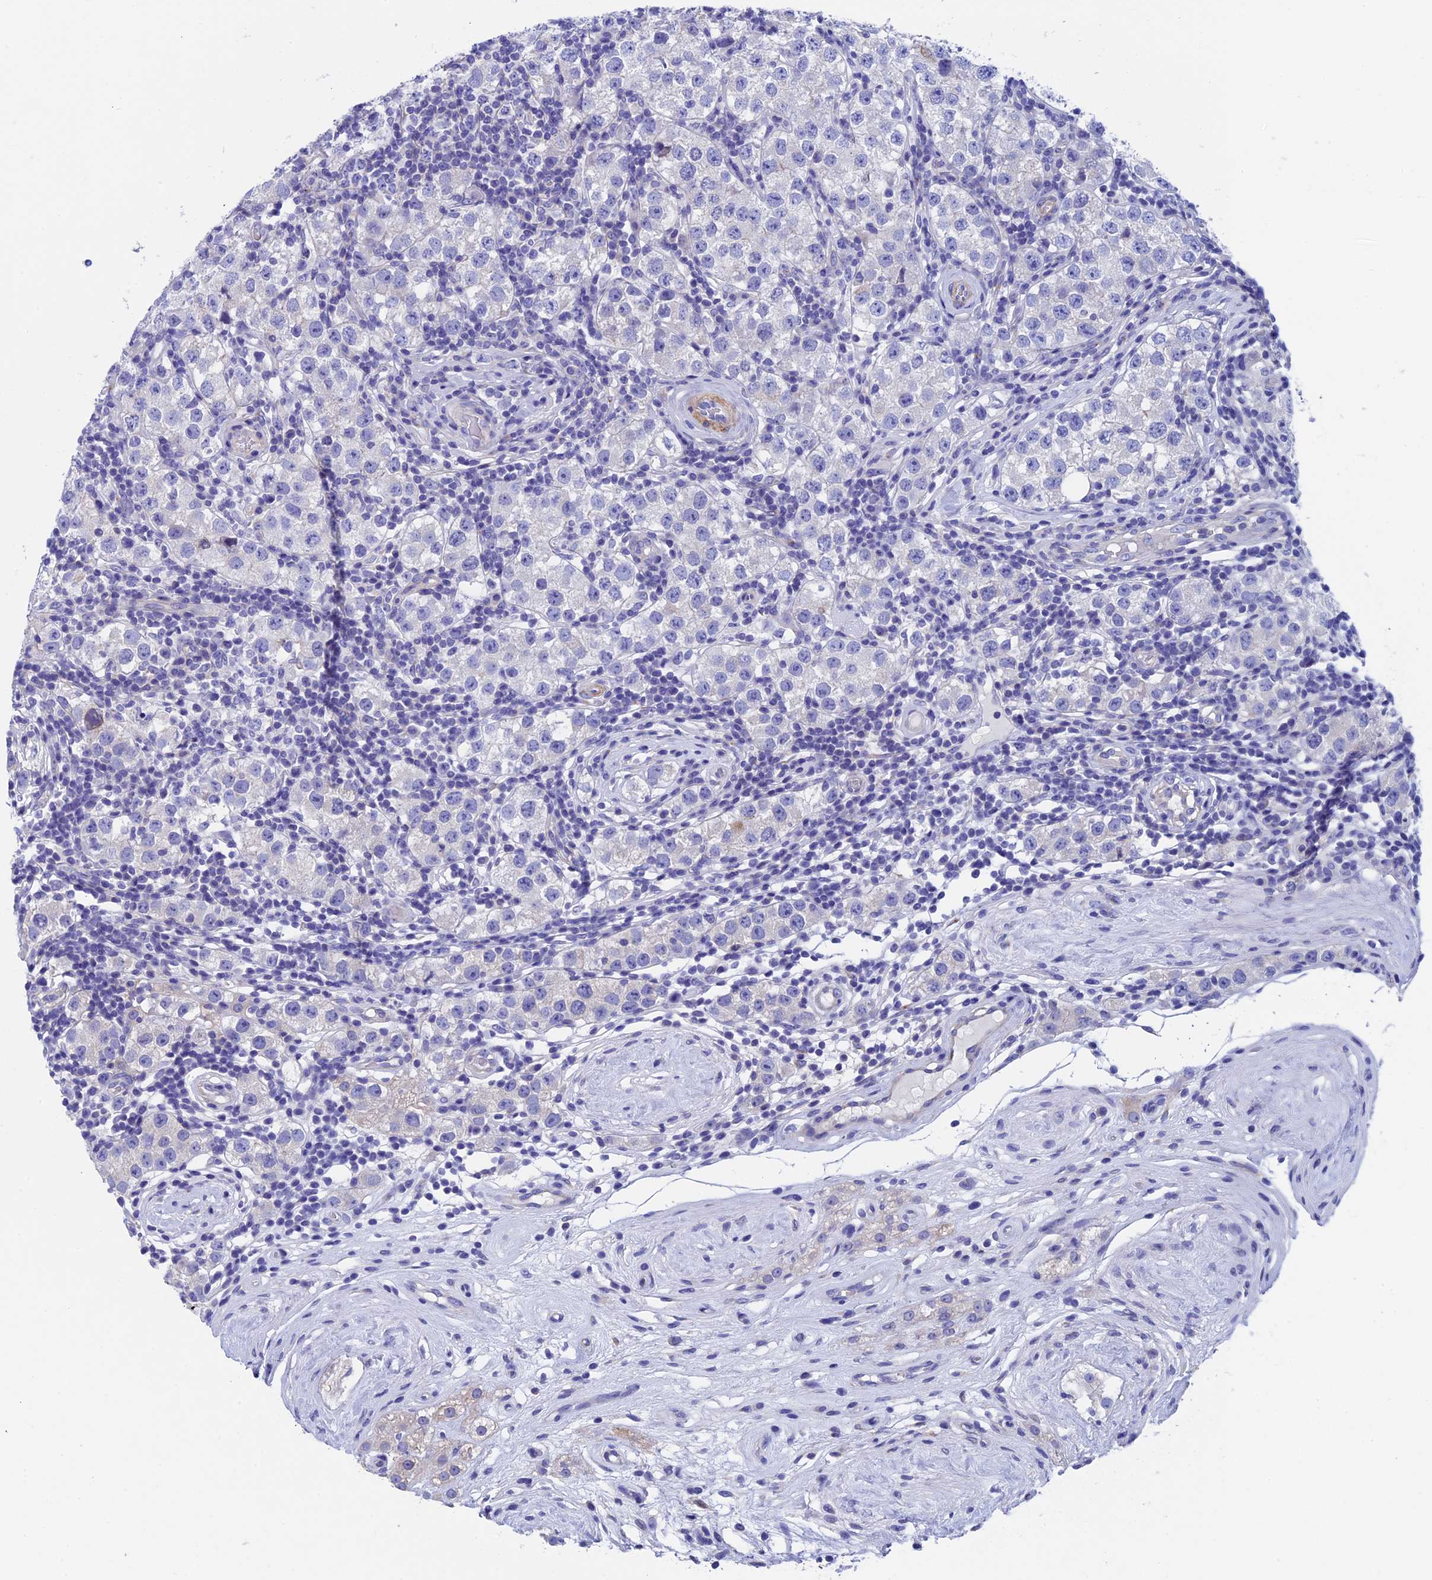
{"staining": {"intensity": "negative", "quantity": "none", "location": "none"}, "tissue": "testis cancer", "cell_type": "Tumor cells", "image_type": "cancer", "snomed": [{"axis": "morphology", "description": "Seminoma, NOS"}, {"axis": "topography", "description": "Testis"}], "caption": "An IHC photomicrograph of testis cancer (seminoma) is shown. There is no staining in tumor cells of testis cancer (seminoma).", "gene": "ADH7", "patient": {"sex": "male", "age": 34}}